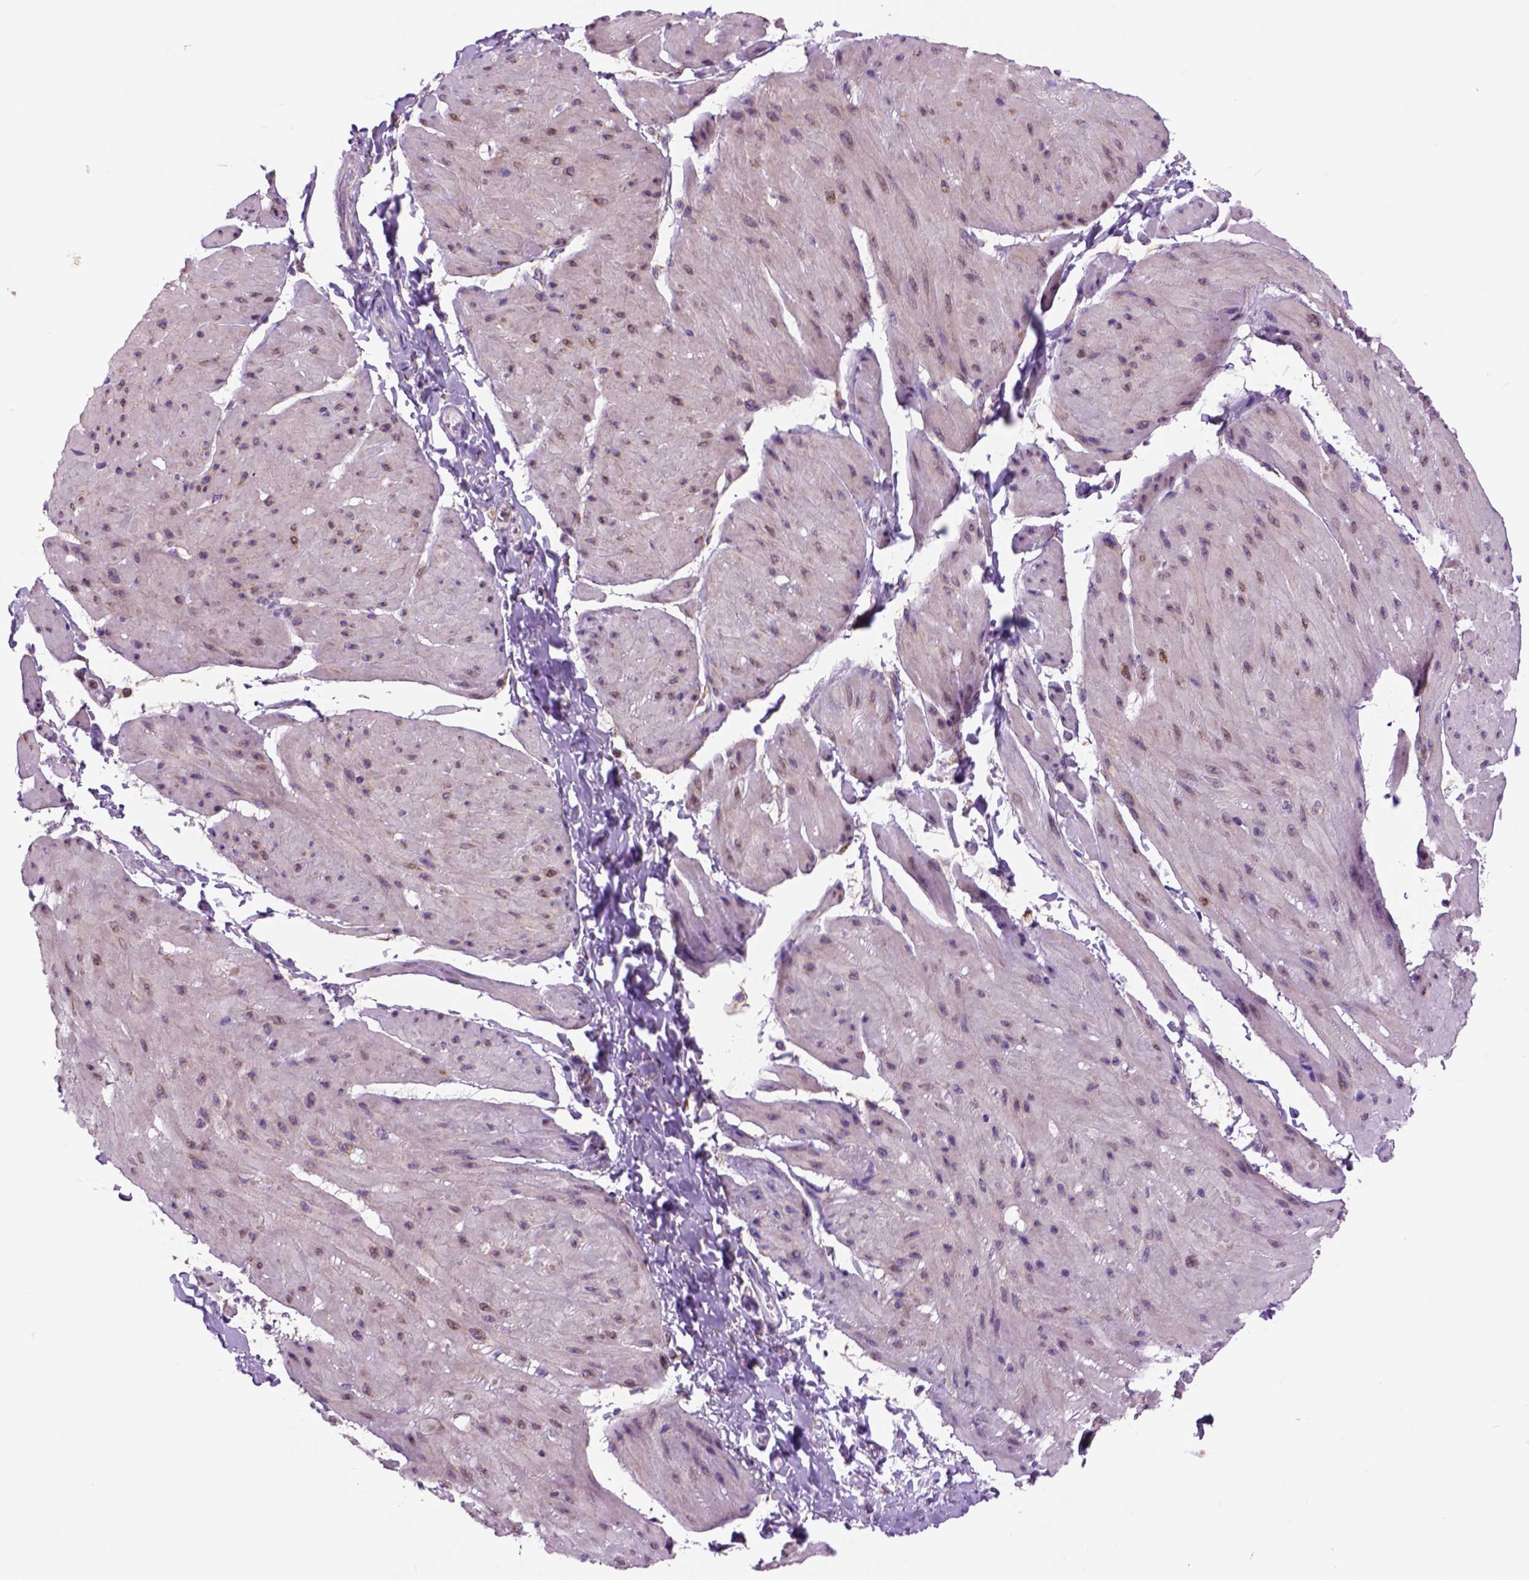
{"staining": {"intensity": "negative", "quantity": "none", "location": "none"}, "tissue": "adipose tissue", "cell_type": "Adipocytes", "image_type": "normal", "snomed": [{"axis": "morphology", "description": "Normal tissue, NOS"}, {"axis": "topography", "description": "Urinary bladder"}, {"axis": "topography", "description": "Peripheral nerve tissue"}], "caption": "An image of adipose tissue stained for a protein exhibits no brown staining in adipocytes.", "gene": "PIAS3", "patient": {"sex": "female", "age": 60}}